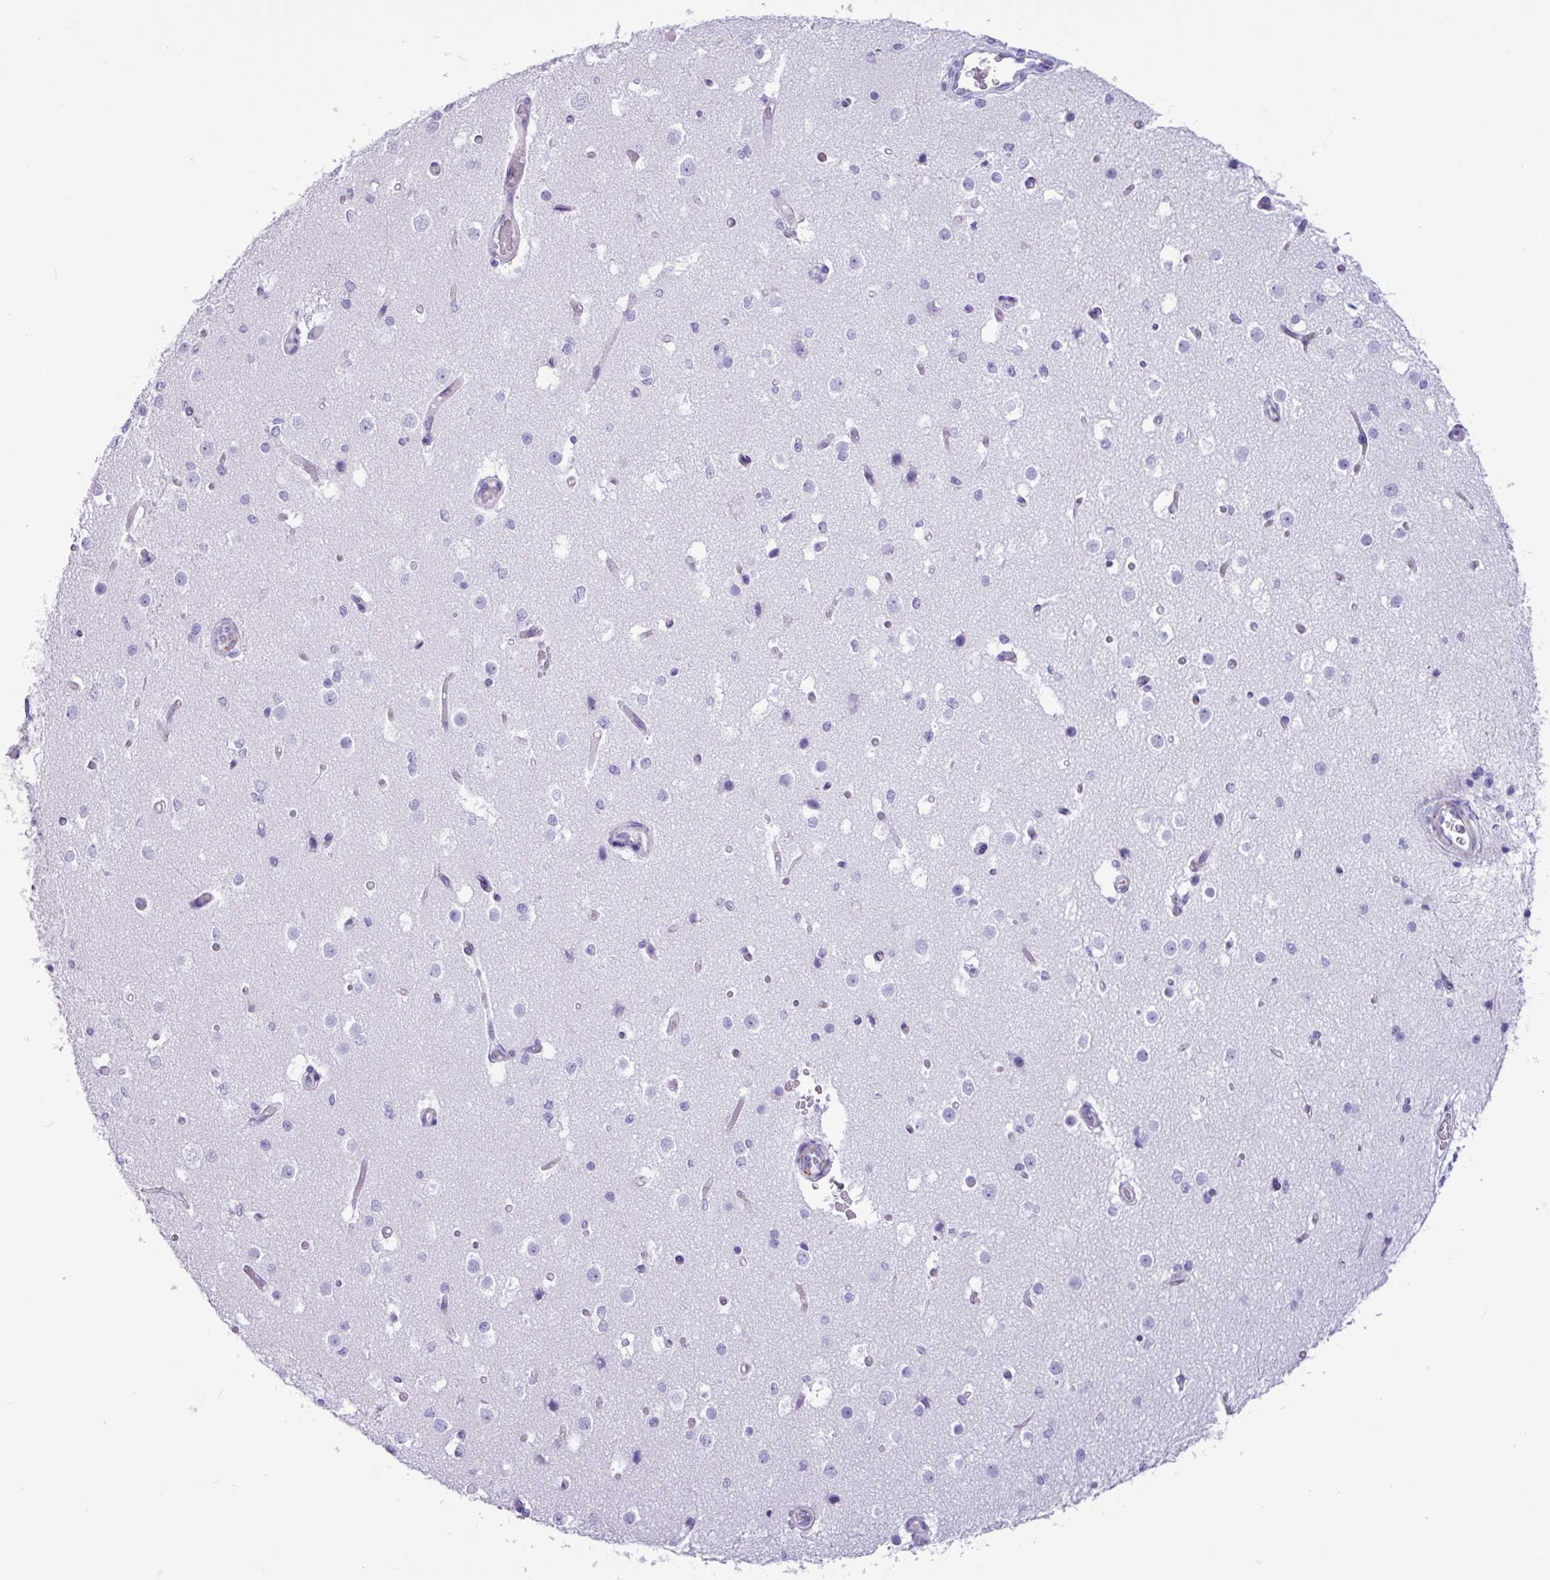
{"staining": {"intensity": "negative", "quantity": "none", "location": "none"}, "tissue": "cerebral cortex", "cell_type": "Endothelial cells", "image_type": "normal", "snomed": [{"axis": "morphology", "description": "Normal tissue, NOS"}, {"axis": "morphology", "description": "Inflammation, NOS"}, {"axis": "topography", "description": "Cerebral cortex"}], "caption": "Immunohistochemistry (IHC) photomicrograph of benign cerebral cortex stained for a protein (brown), which reveals no expression in endothelial cells. The staining was performed using DAB to visualize the protein expression in brown, while the nuclei were stained in blue with hematoxylin (Magnification: 20x).", "gene": "CKMT2", "patient": {"sex": "male", "age": 6}}